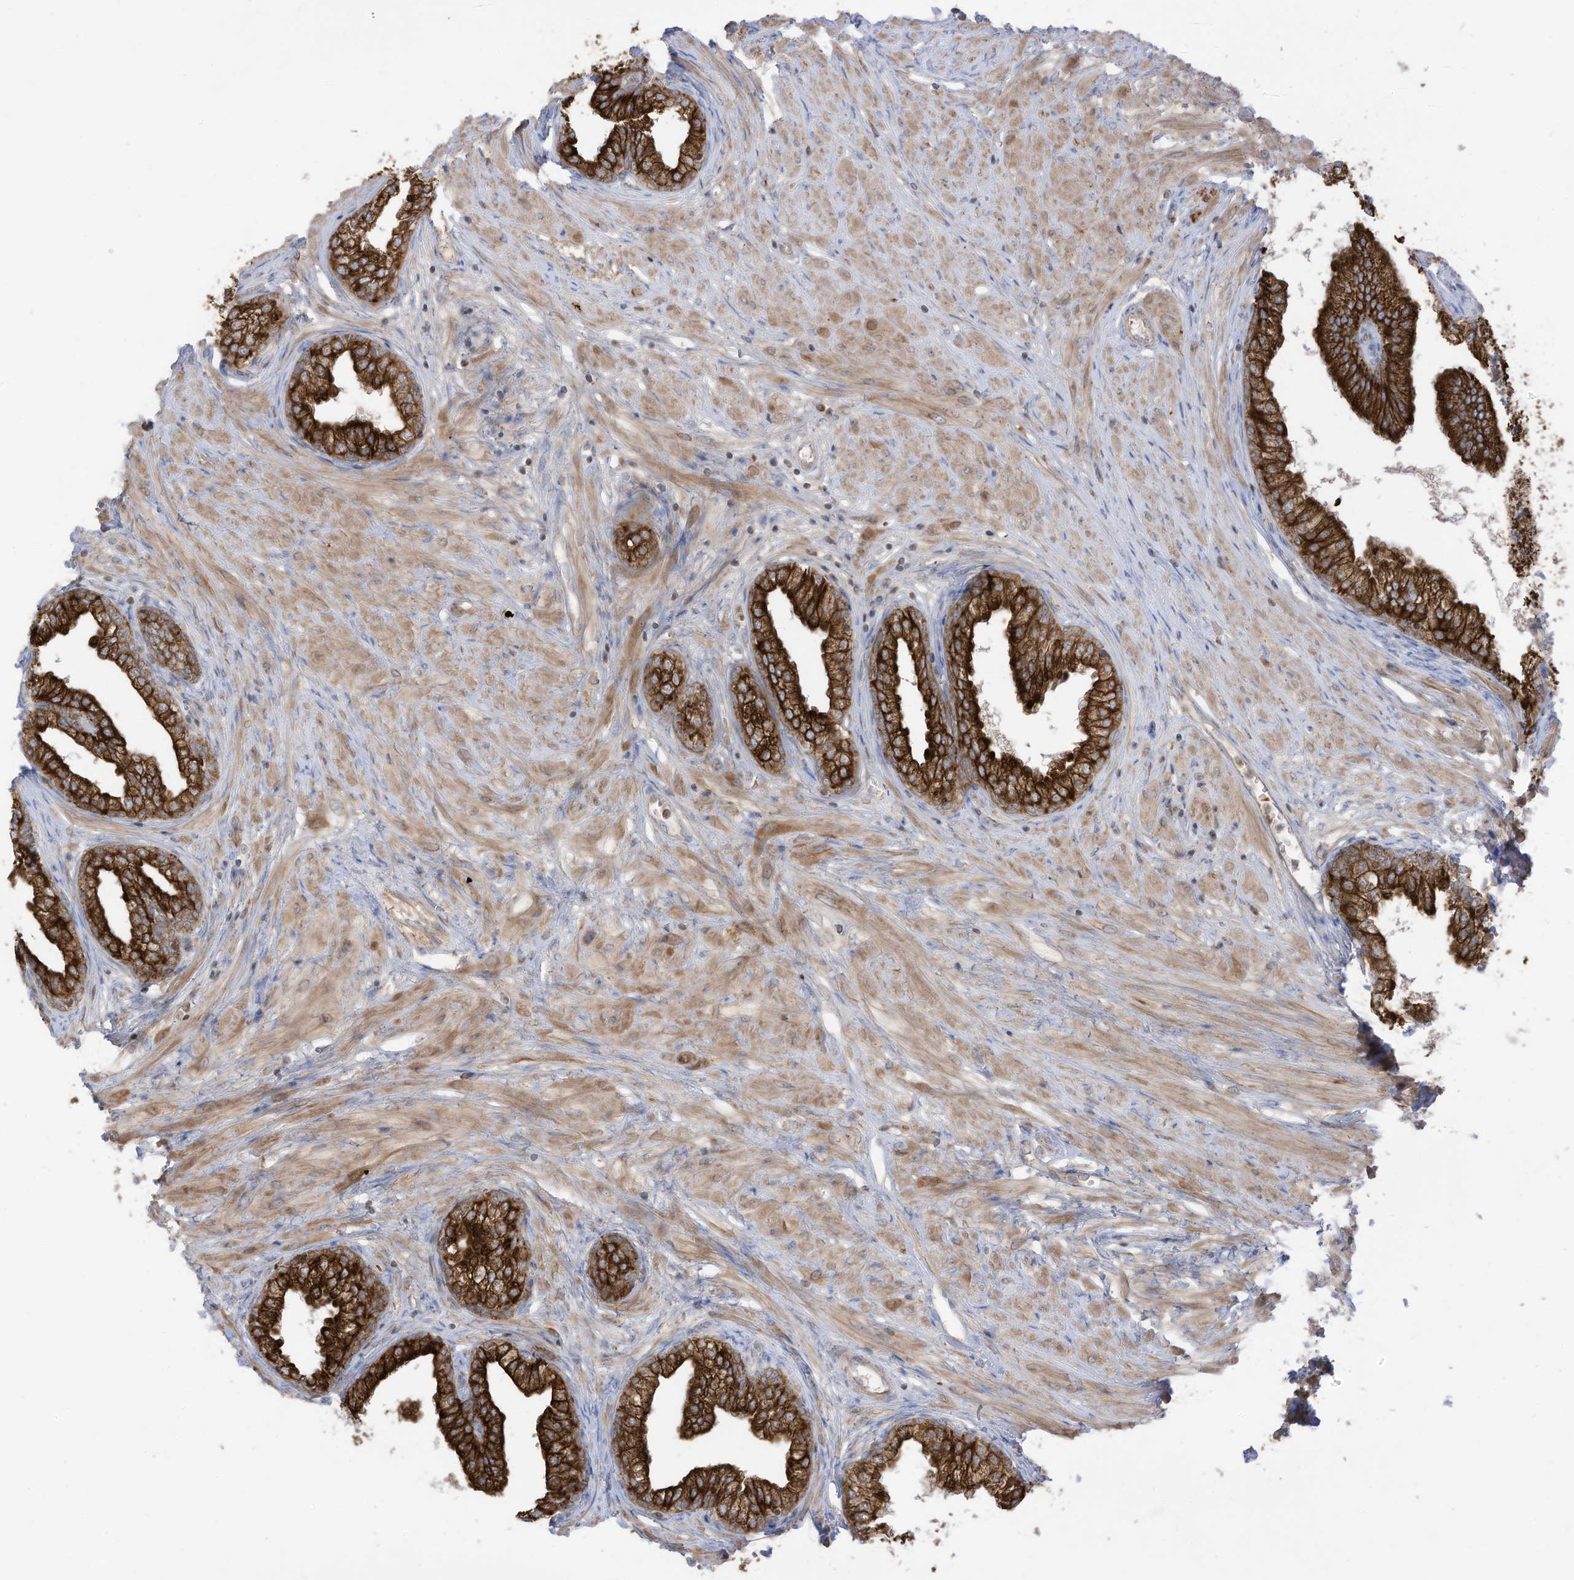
{"staining": {"intensity": "strong", "quantity": ">75%", "location": "cytoplasmic/membranous"}, "tissue": "prostate", "cell_type": "Glandular cells", "image_type": "normal", "snomed": [{"axis": "morphology", "description": "Normal tissue, NOS"}, {"axis": "morphology", "description": "Urothelial carcinoma, Low grade"}, {"axis": "topography", "description": "Urinary bladder"}, {"axis": "topography", "description": "Prostate"}], "caption": "Prostate stained with IHC demonstrates strong cytoplasmic/membranous expression in approximately >75% of glandular cells.", "gene": "CGAS", "patient": {"sex": "male", "age": 60}}